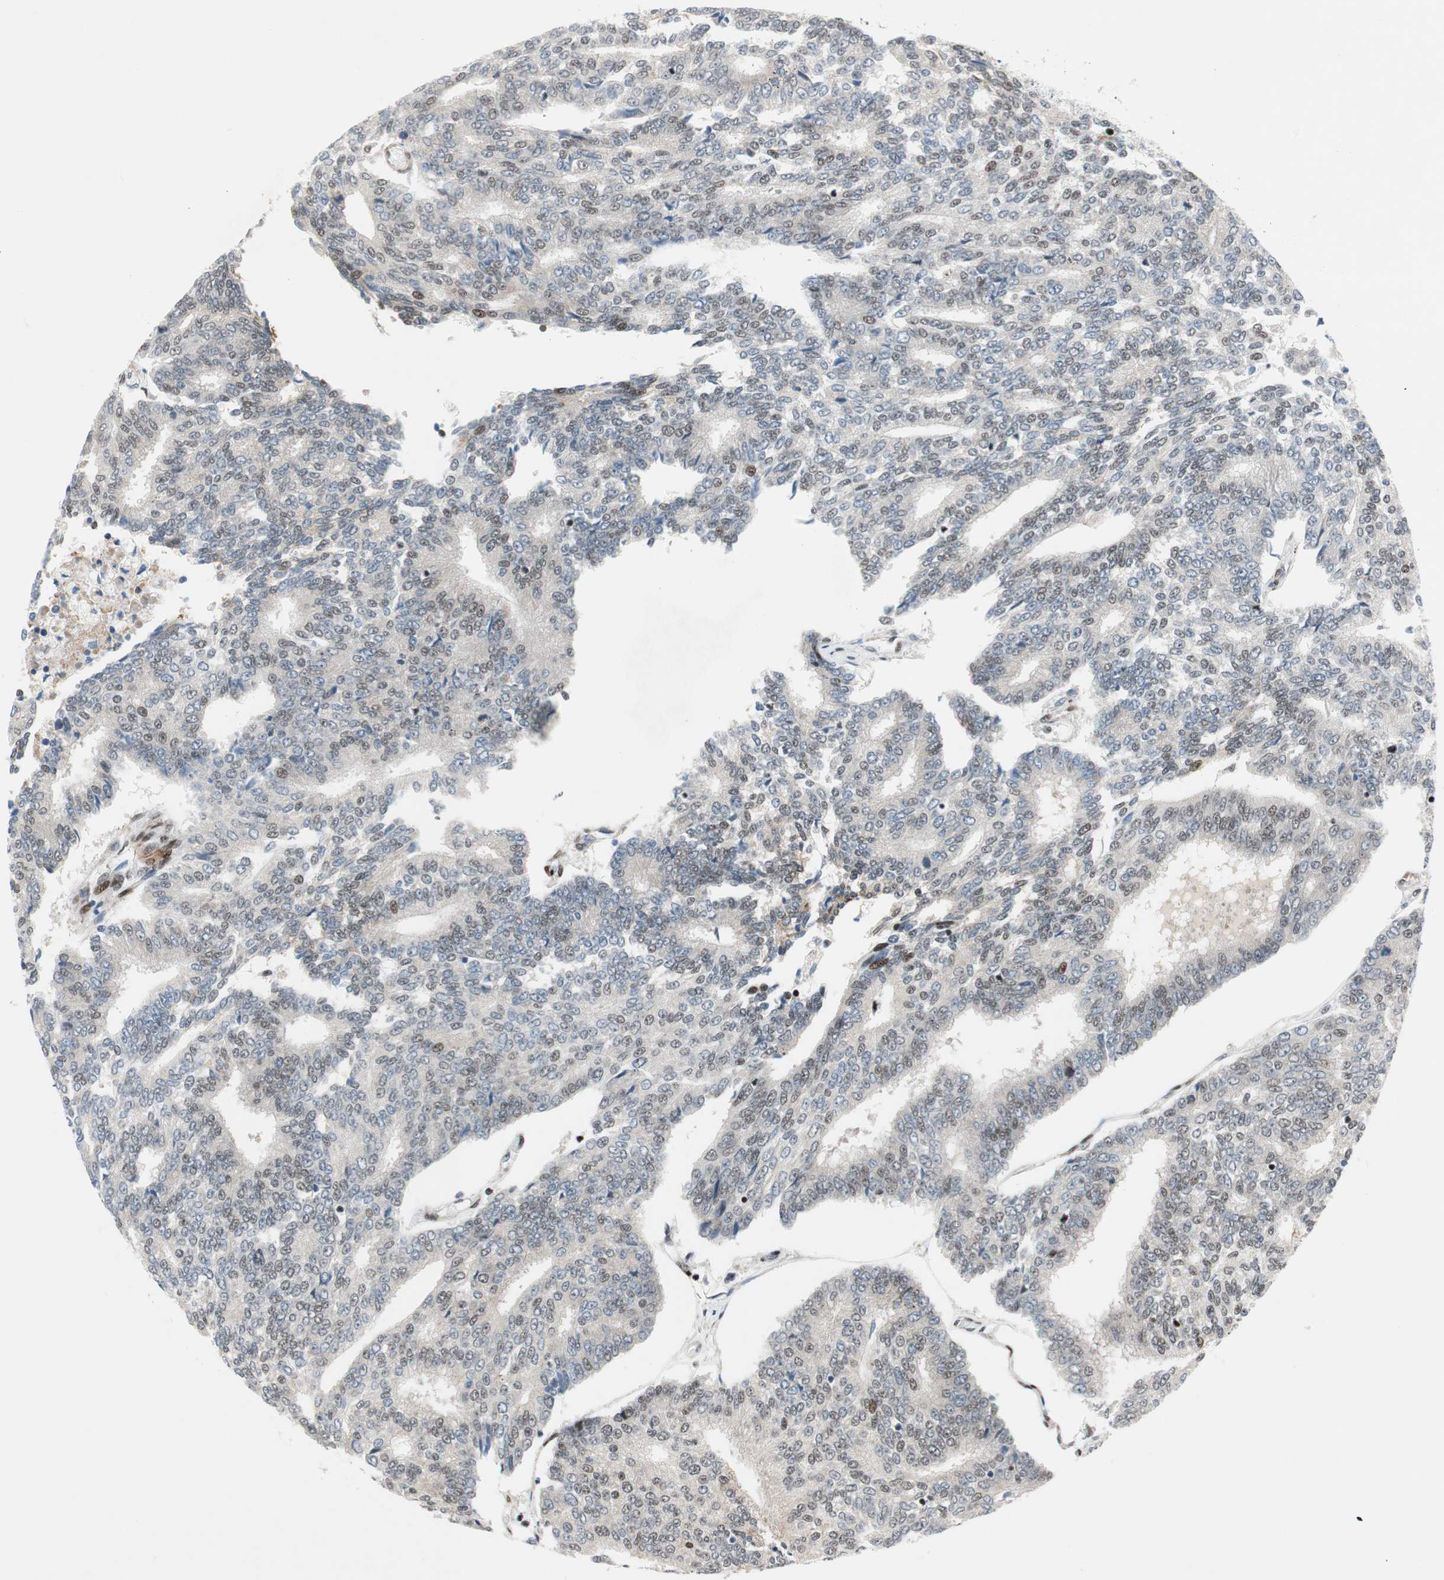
{"staining": {"intensity": "weak", "quantity": "<25%", "location": "nuclear"}, "tissue": "prostate cancer", "cell_type": "Tumor cells", "image_type": "cancer", "snomed": [{"axis": "morphology", "description": "Adenocarcinoma, High grade"}, {"axis": "topography", "description": "Prostate"}], "caption": "A histopathology image of human prostate cancer (high-grade adenocarcinoma) is negative for staining in tumor cells.", "gene": "FBXO44", "patient": {"sex": "male", "age": 55}}